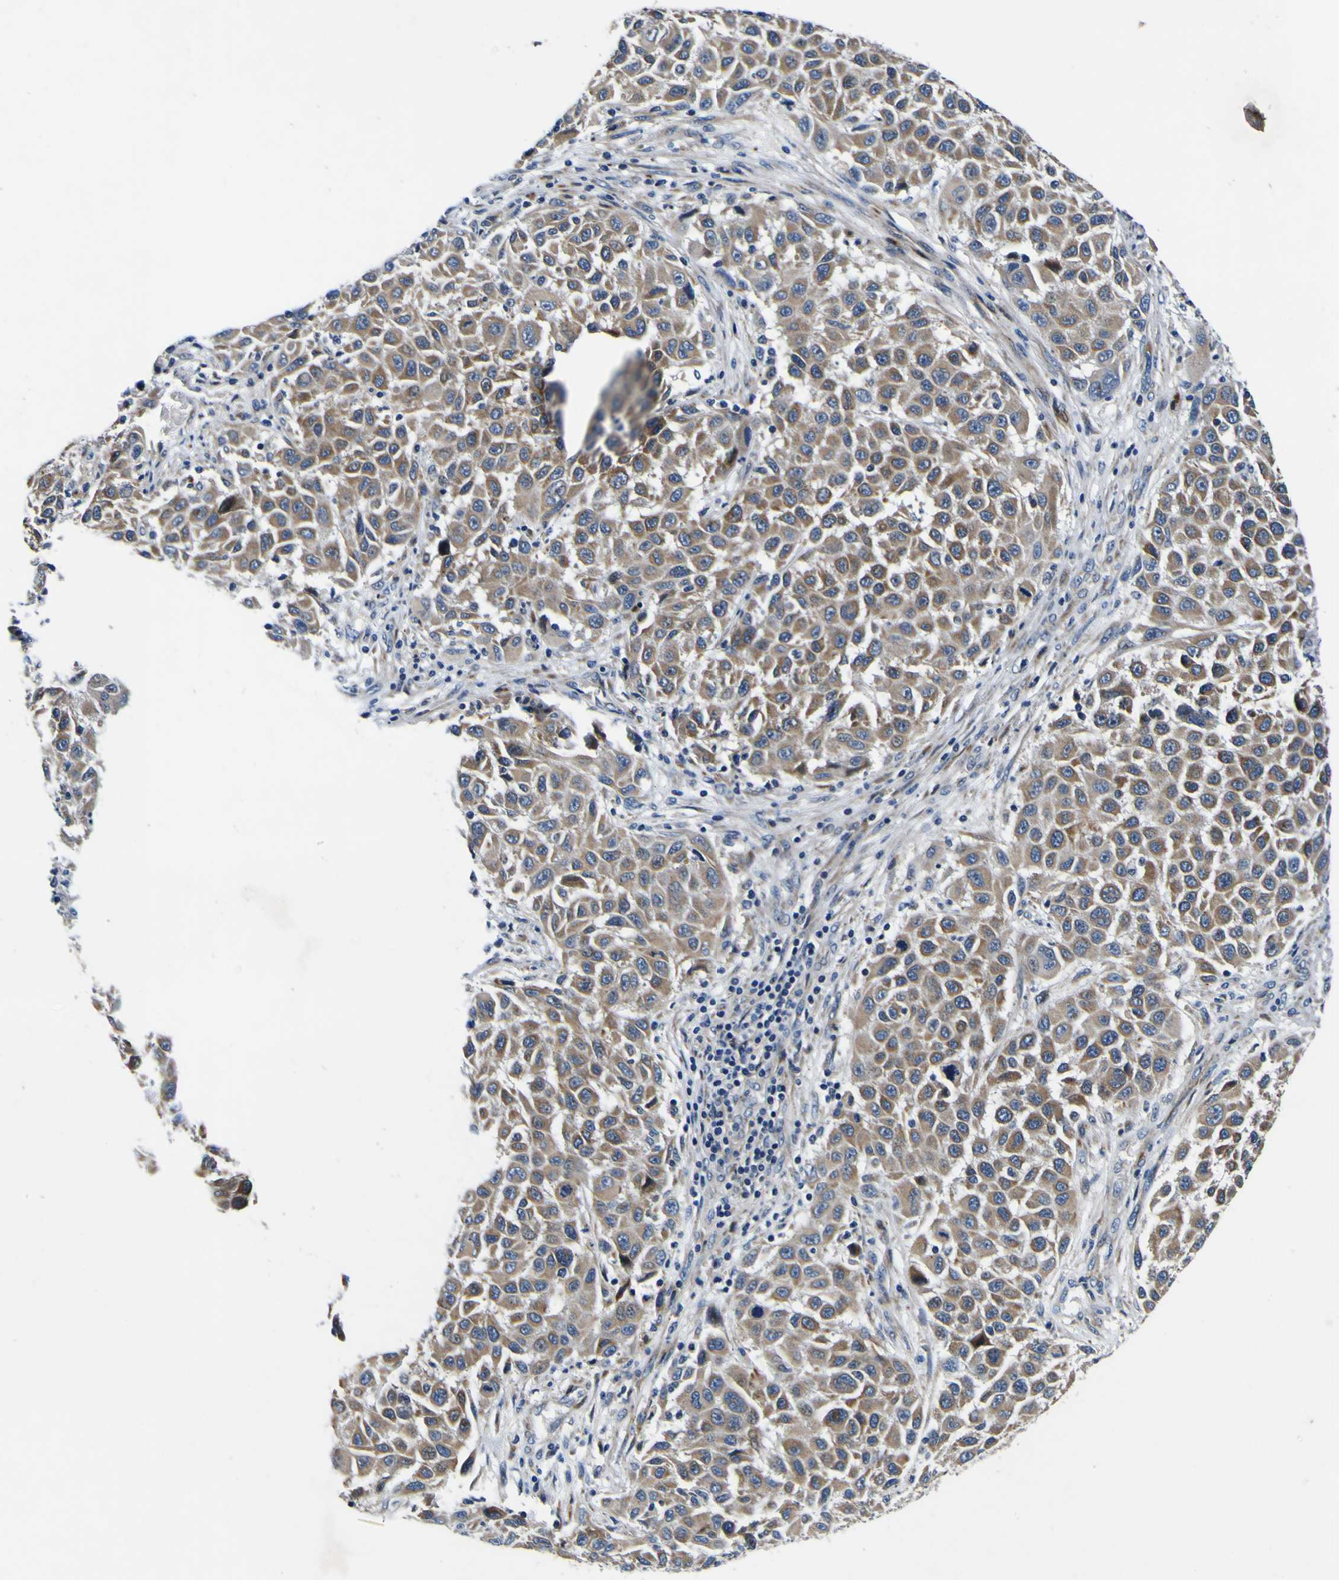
{"staining": {"intensity": "moderate", "quantity": ">75%", "location": "cytoplasmic/membranous"}, "tissue": "melanoma", "cell_type": "Tumor cells", "image_type": "cancer", "snomed": [{"axis": "morphology", "description": "Malignant melanoma, Metastatic site"}, {"axis": "topography", "description": "Lymph node"}], "caption": "Approximately >75% of tumor cells in human melanoma exhibit moderate cytoplasmic/membranous protein positivity as visualized by brown immunohistochemical staining.", "gene": "AGAP3", "patient": {"sex": "male", "age": 61}}